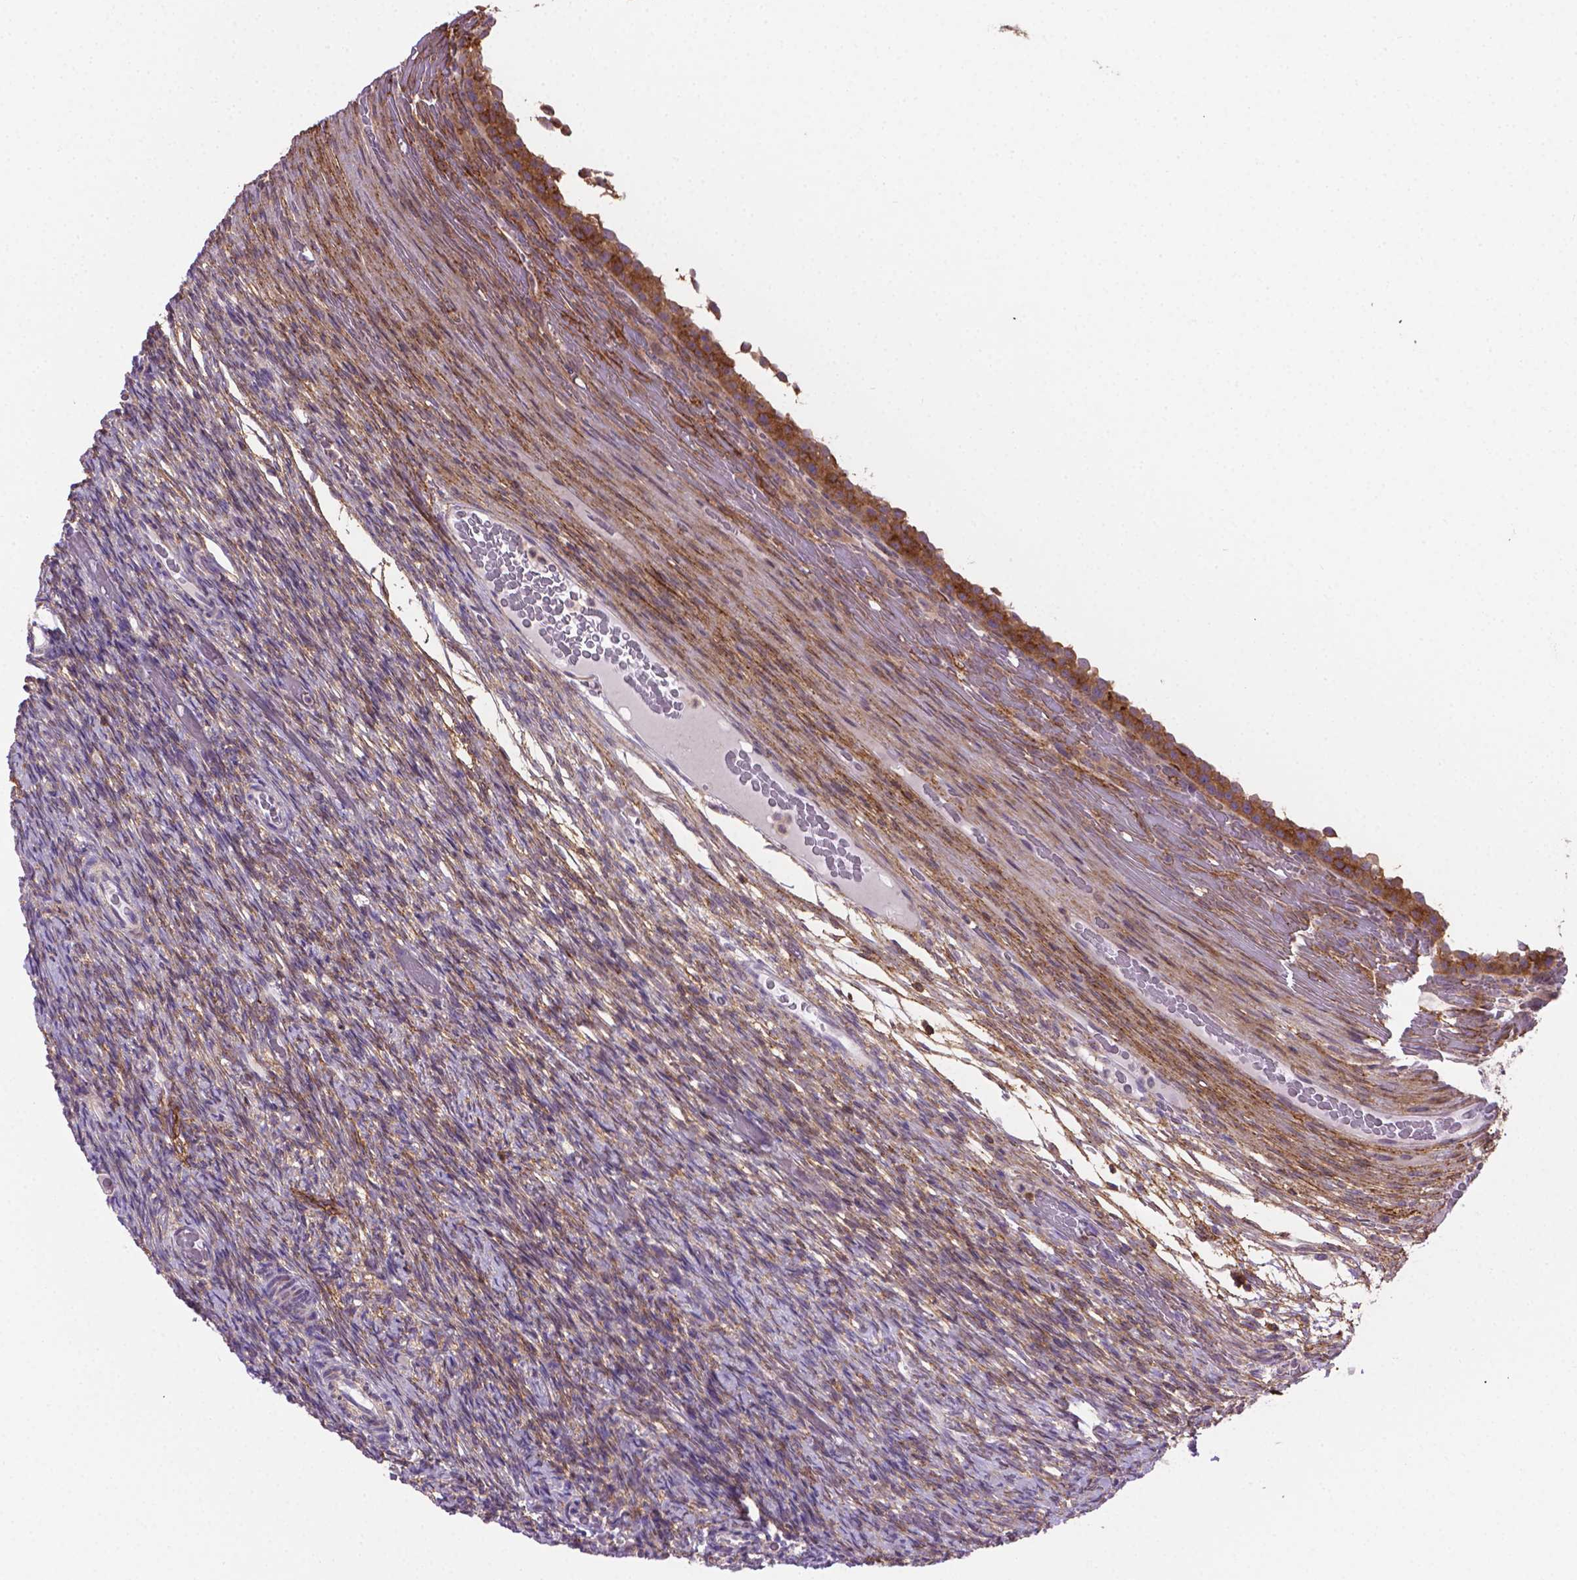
{"staining": {"intensity": "moderate", "quantity": ">75%", "location": "cytoplasmic/membranous"}, "tissue": "ovary", "cell_type": "Follicle cells", "image_type": "normal", "snomed": [{"axis": "morphology", "description": "Normal tissue, NOS"}, {"axis": "topography", "description": "Ovary"}], "caption": "Ovary stained with DAB immunohistochemistry (IHC) demonstrates medium levels of moderate cytoplasmic/membranous positivity in approximately >75% of follicle cells.", "gene": "ACAD10", "patient": {"sex": "female", "age": 34}}